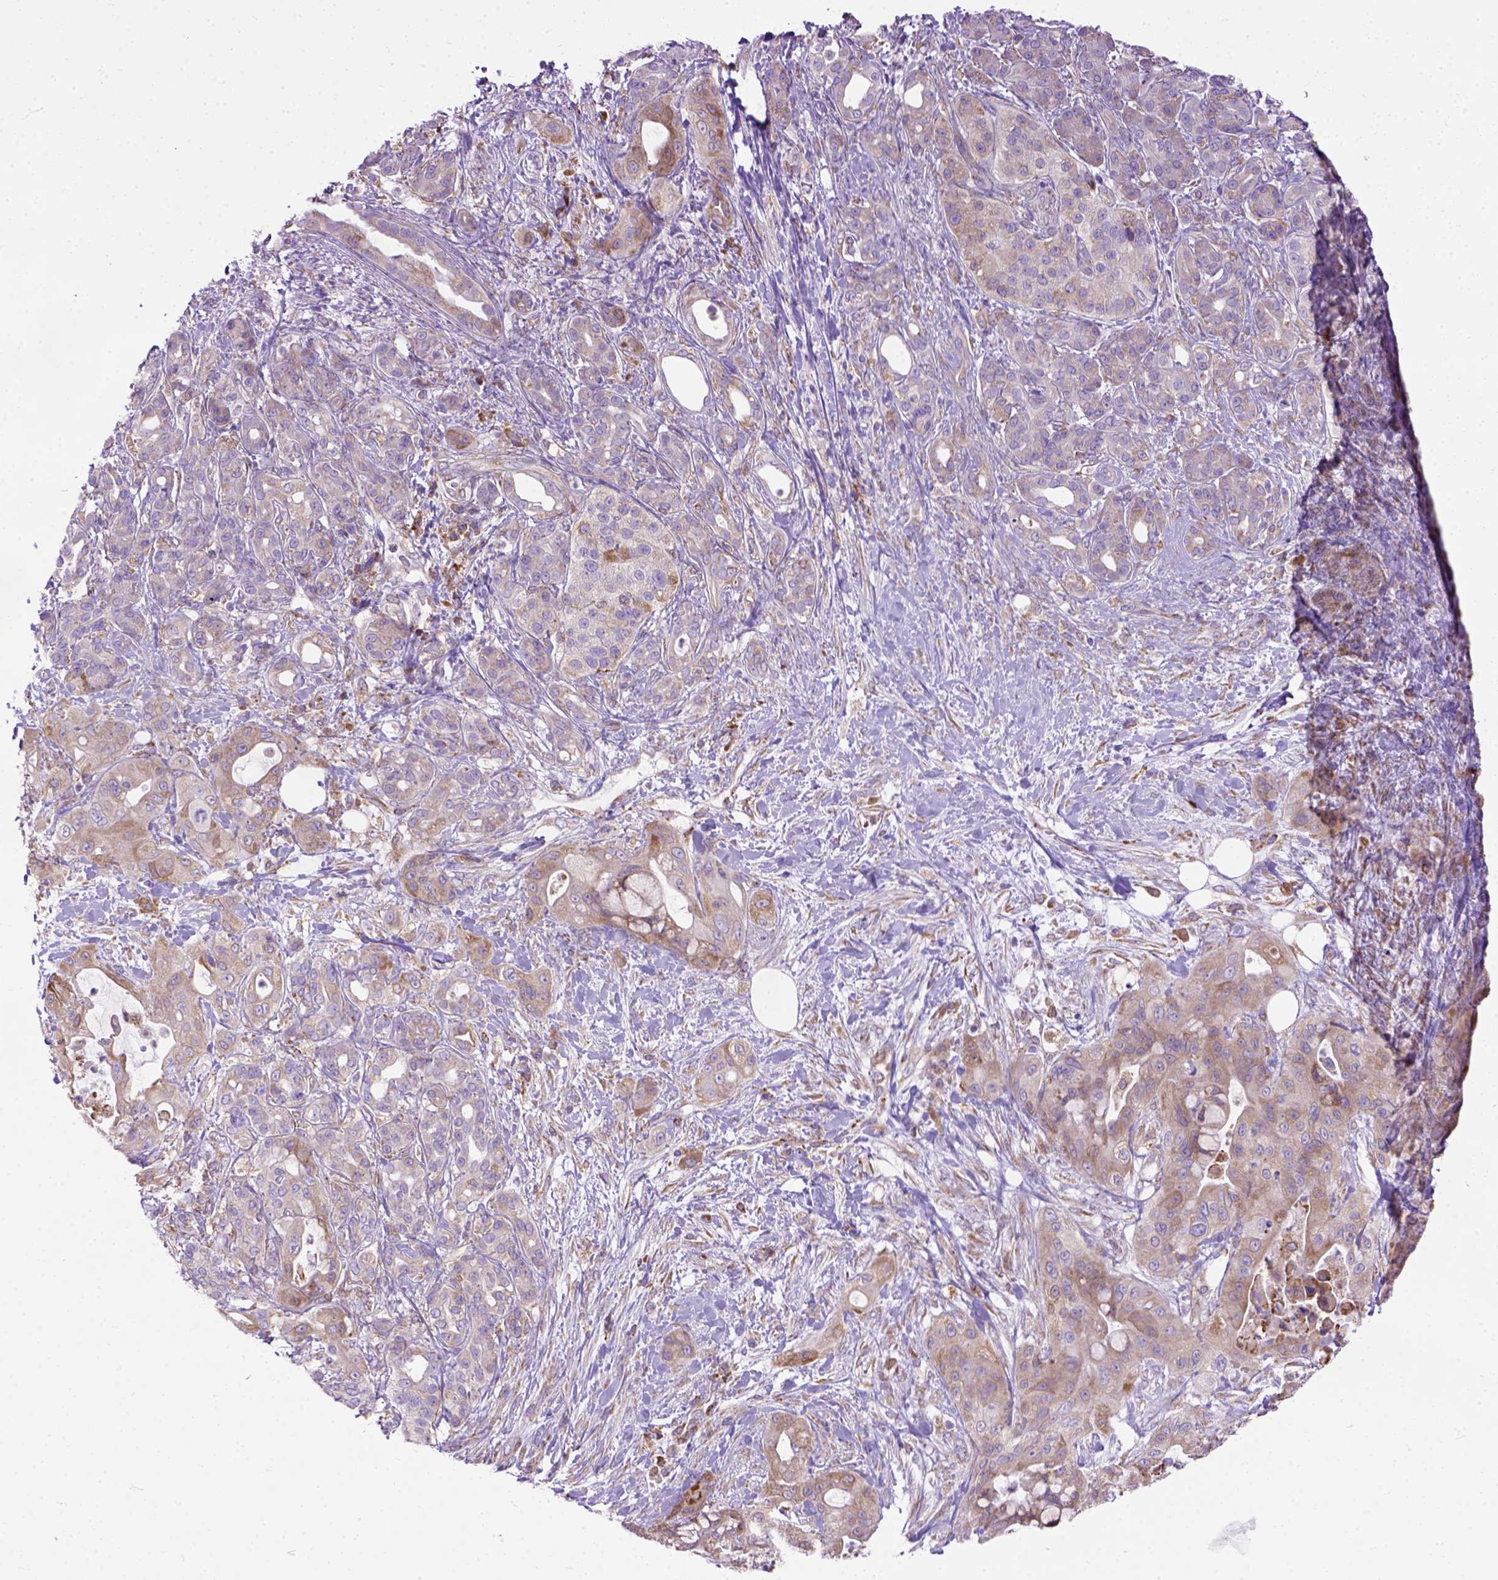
{"staining": {"intensity": "moderate", "quantity": ">75%", "location": "cytoplasmic/membranous"}, "tissue": "pancreatic cancer", "cell_type": "Tumor cells", "image_type": "cancer", "snomed": [{"axis": "morphology", "description": "Adenocarcinoma, NOS"}, {"axis": "topography", "description": "Pancreas"}], "caption": "Immunohistochemistry (IHC) of pancreatic cancer (adenocarcinoma) demonstrates medium levels of moderate cytoplasmic/membranous expression in approximately >75% of tumor cells. Immunohistochemistry (IHC) stains the protein of interest in brown and the nuclei are stained blue.", "gene": "PLK4", "patient": {"sex": "male", "age": 71}}